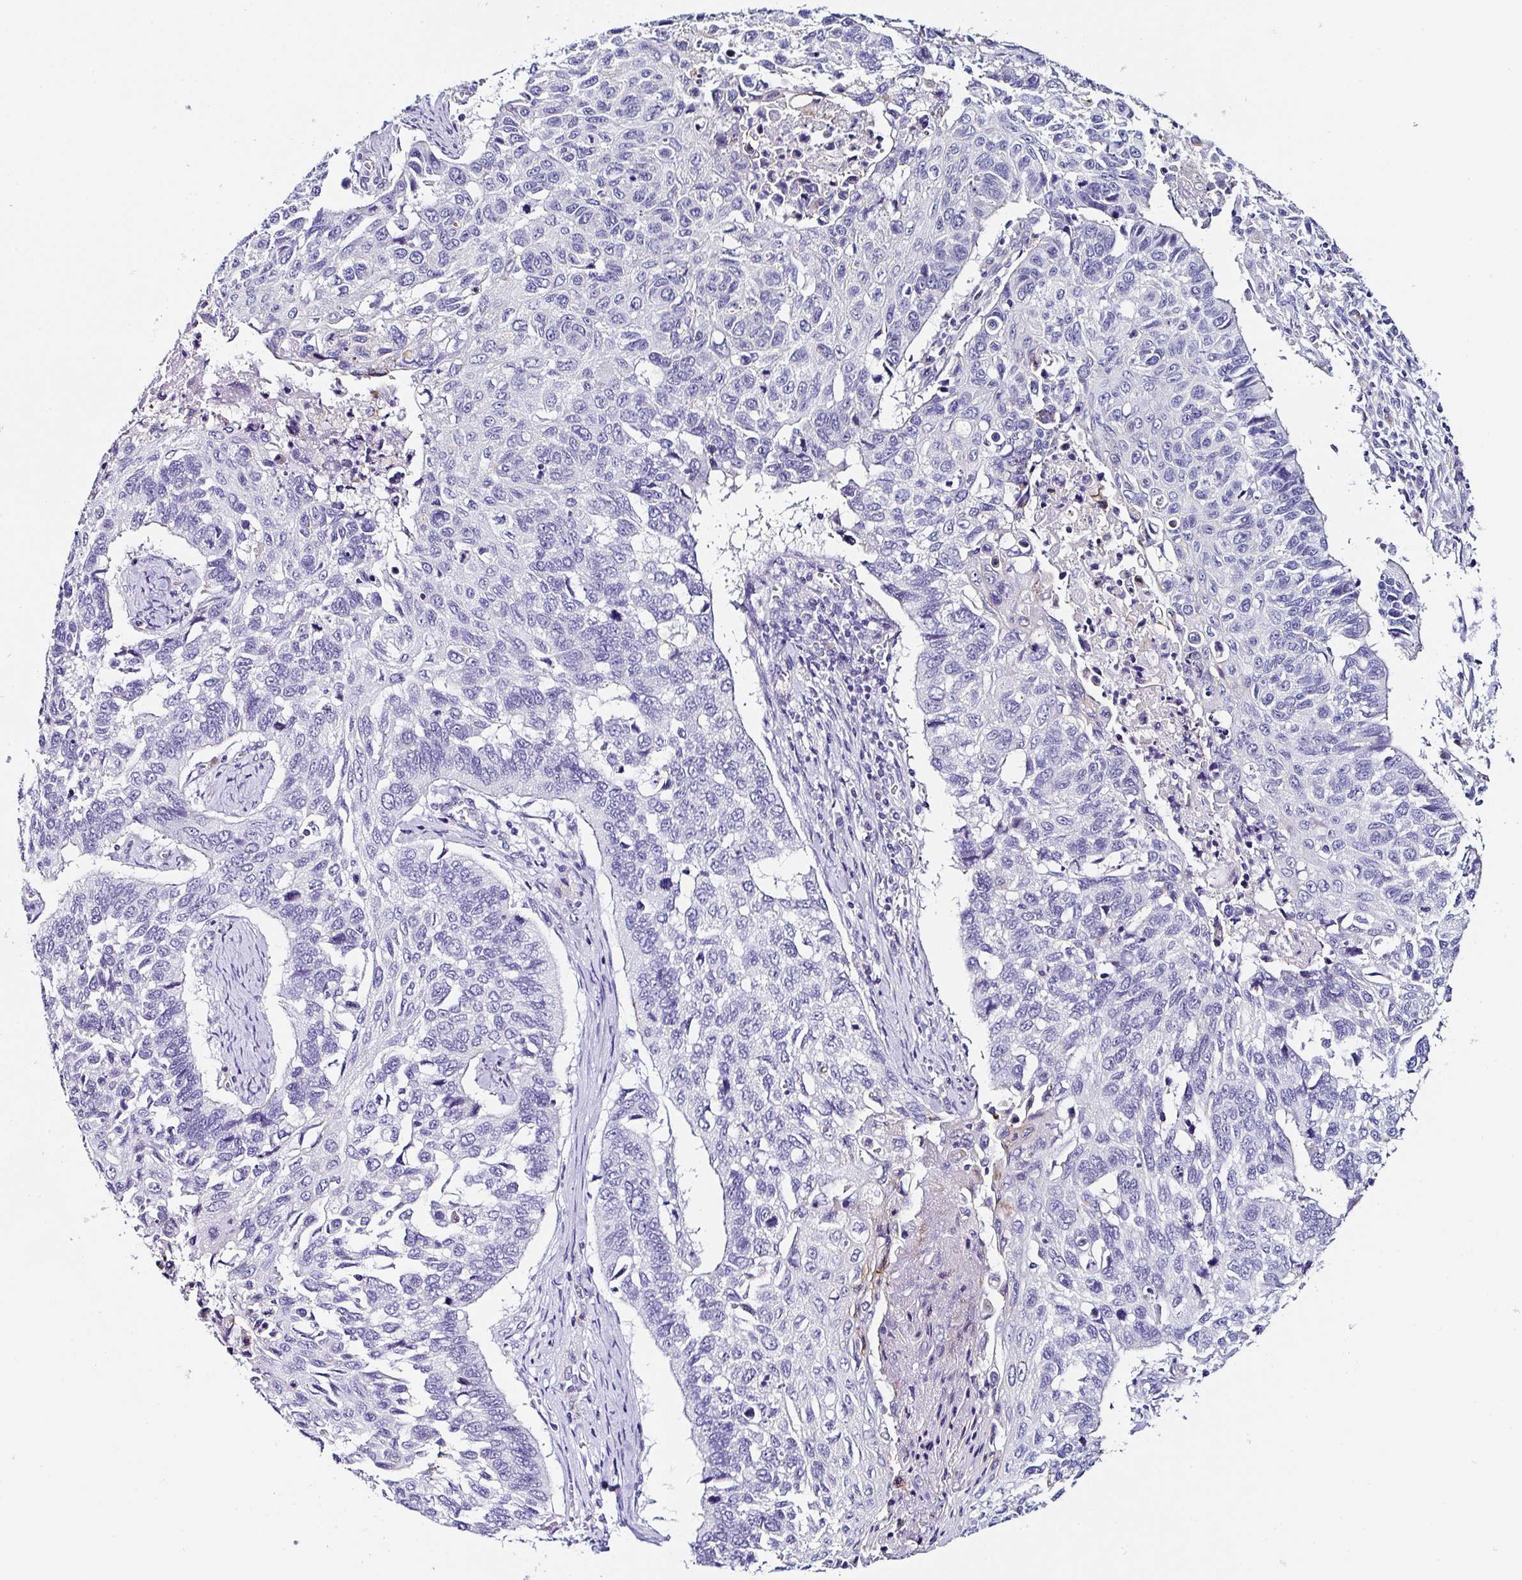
{"staining": {"intensity": "negative", "quantity": "none", "location": "none"}, "tissue": "lung cancer", "cell_type": "Tumor cells", "image_type": "cancer", "snomed": [{"axis": "morphology", "description": "Squamous cell carcinoma, NOS"}, {"axis": "topography", "description": "Lung"}], "caption": "Tumor cells are negative for protein expression in human lung cancer (squamous cell carcinoma).", "gene": "TMPRSS11E", "patient": {"sex": "male", "age": 62}}